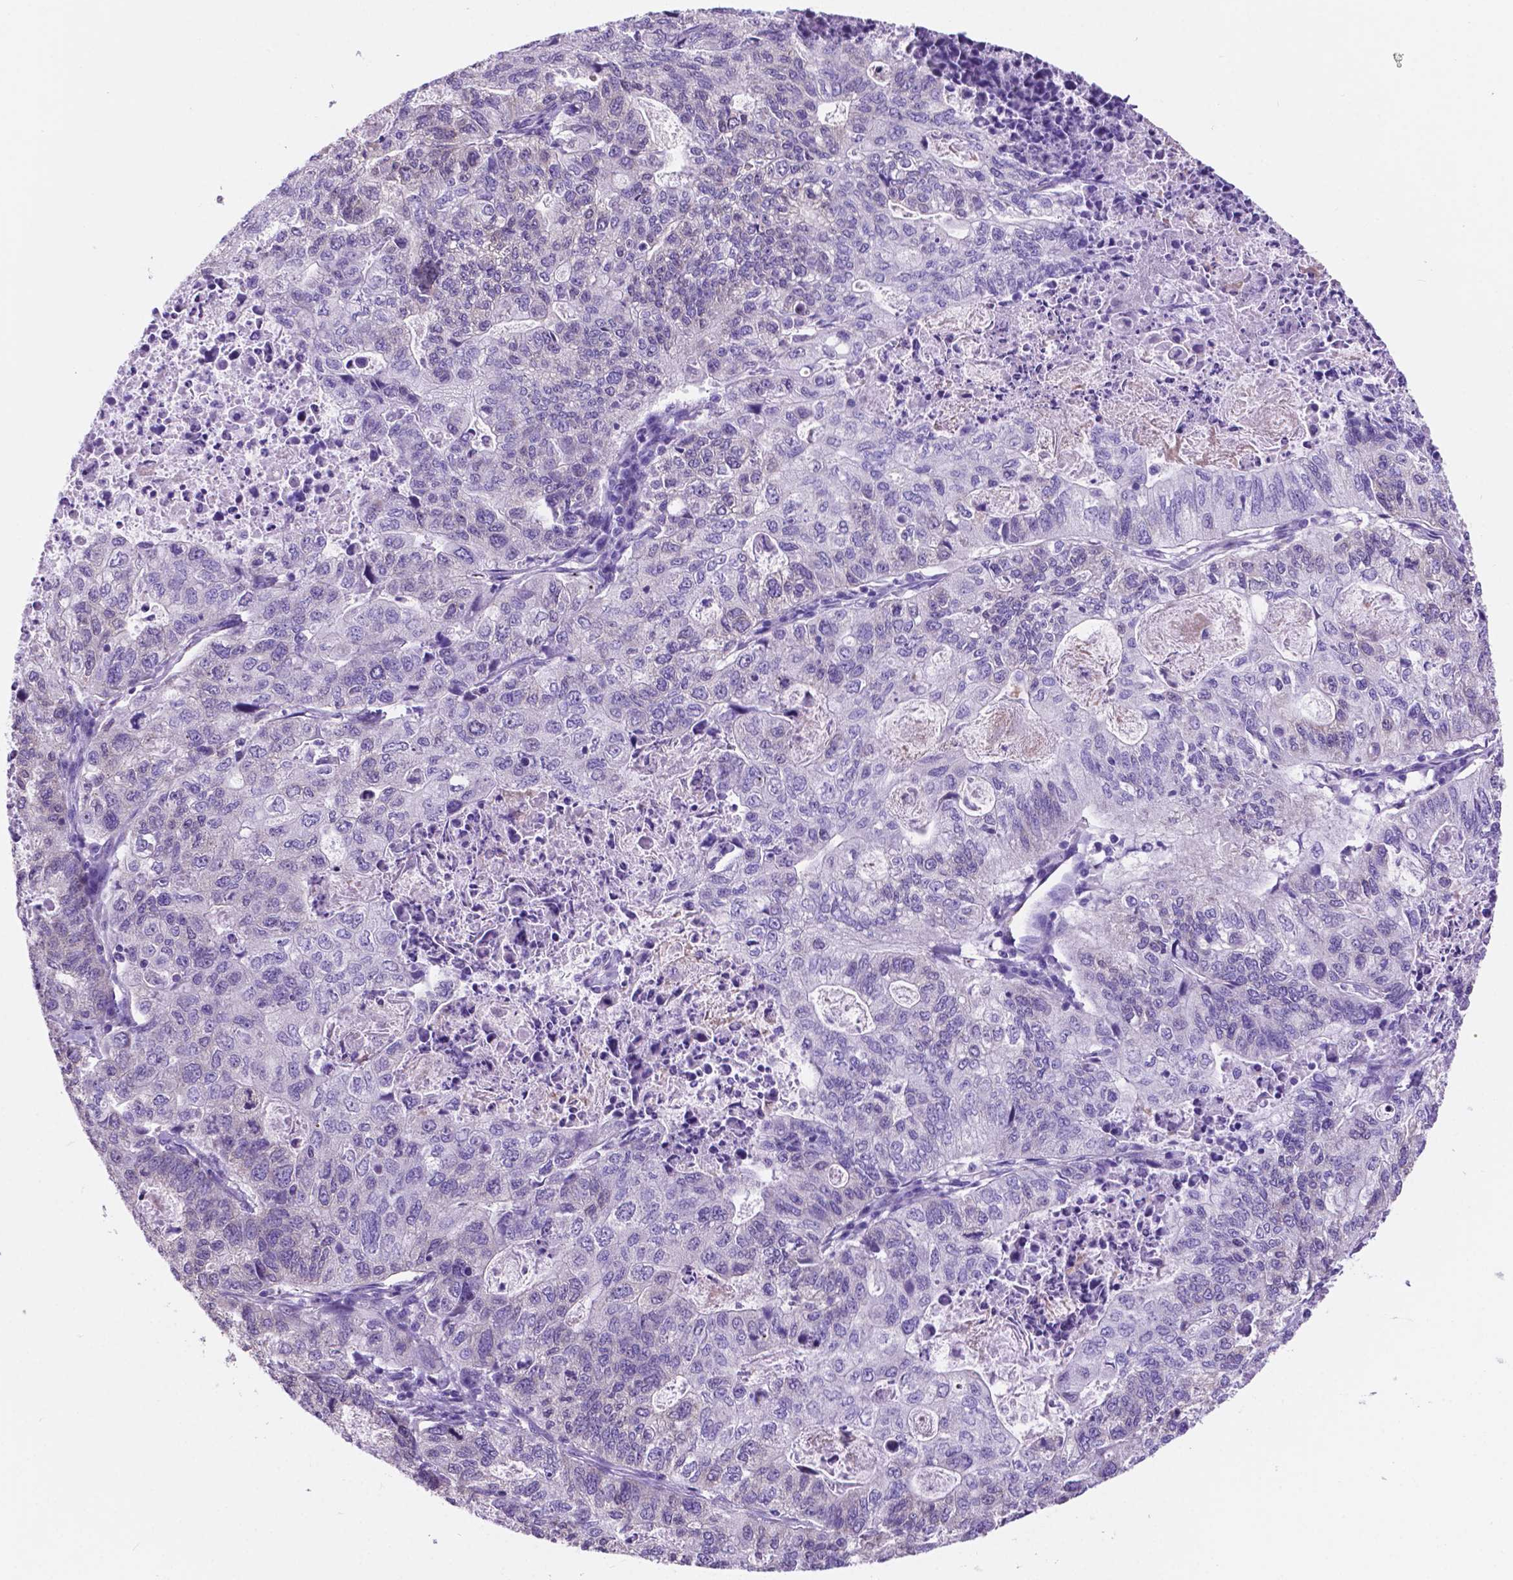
{"staining": {"intensity": "negative", "quantity": "none", "location": "none"}, "tissue": "stomach cancer", "cell_type": "Tumor cells", "image_type": "cancer", "snomed": [{"axis": "morphology", "description": "Adenocarcinoma, NOS"}, {"axis": "topography", "description": "Stomach, upper"}], "caption": "Photomicrograph shows no protein expression in tumor cells of stomach cancer (adenocarcinoma) tissue.", "gene": "SPDYA", "patient": {"sex": "female", "age": 67}}